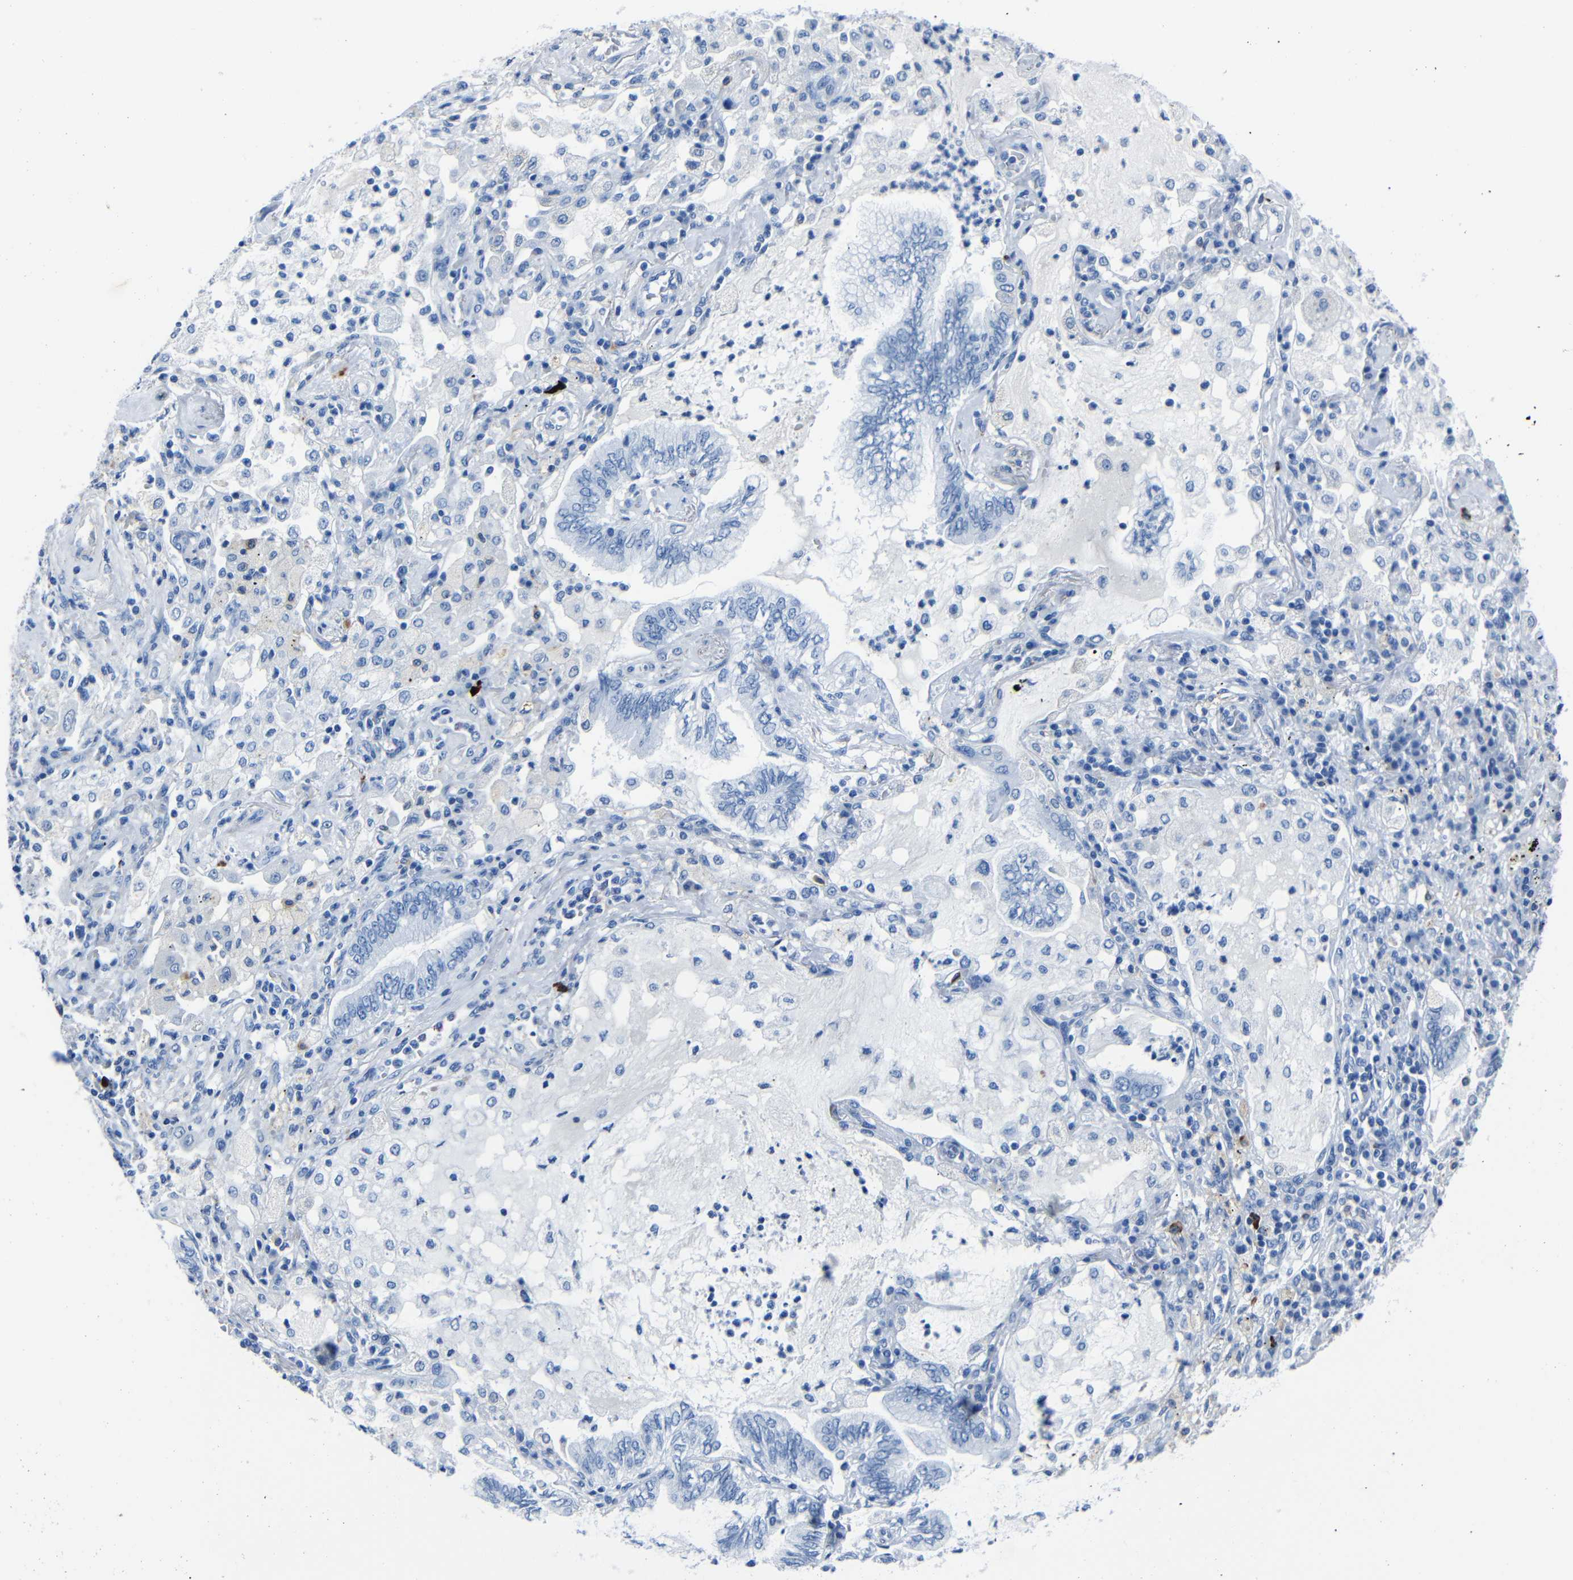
{"staining": {"intensity": "negative", "quantity": "none", "location": "none"}, "tissue": "lung cancer", "cell_type": "Tumor cells", "image_type": "cancer", "snomed": [{"axis": "morphology", "description": "Normal tissue, NOS"}, {"axis": "morphology", "description": "Adenocarcinoma, NOS"}, {"axis": "topography", "description": "Bronchus"}, {"axis": "topography", "description": "Lung"}], "caption": "DAB (3,3'-diaminobenzidine) immunohistochemical staining of human lung cancer reveals no significant staining in tumor cells.", "gene": "CLDN11", "patient": {"sex": "female", "age": 70}}